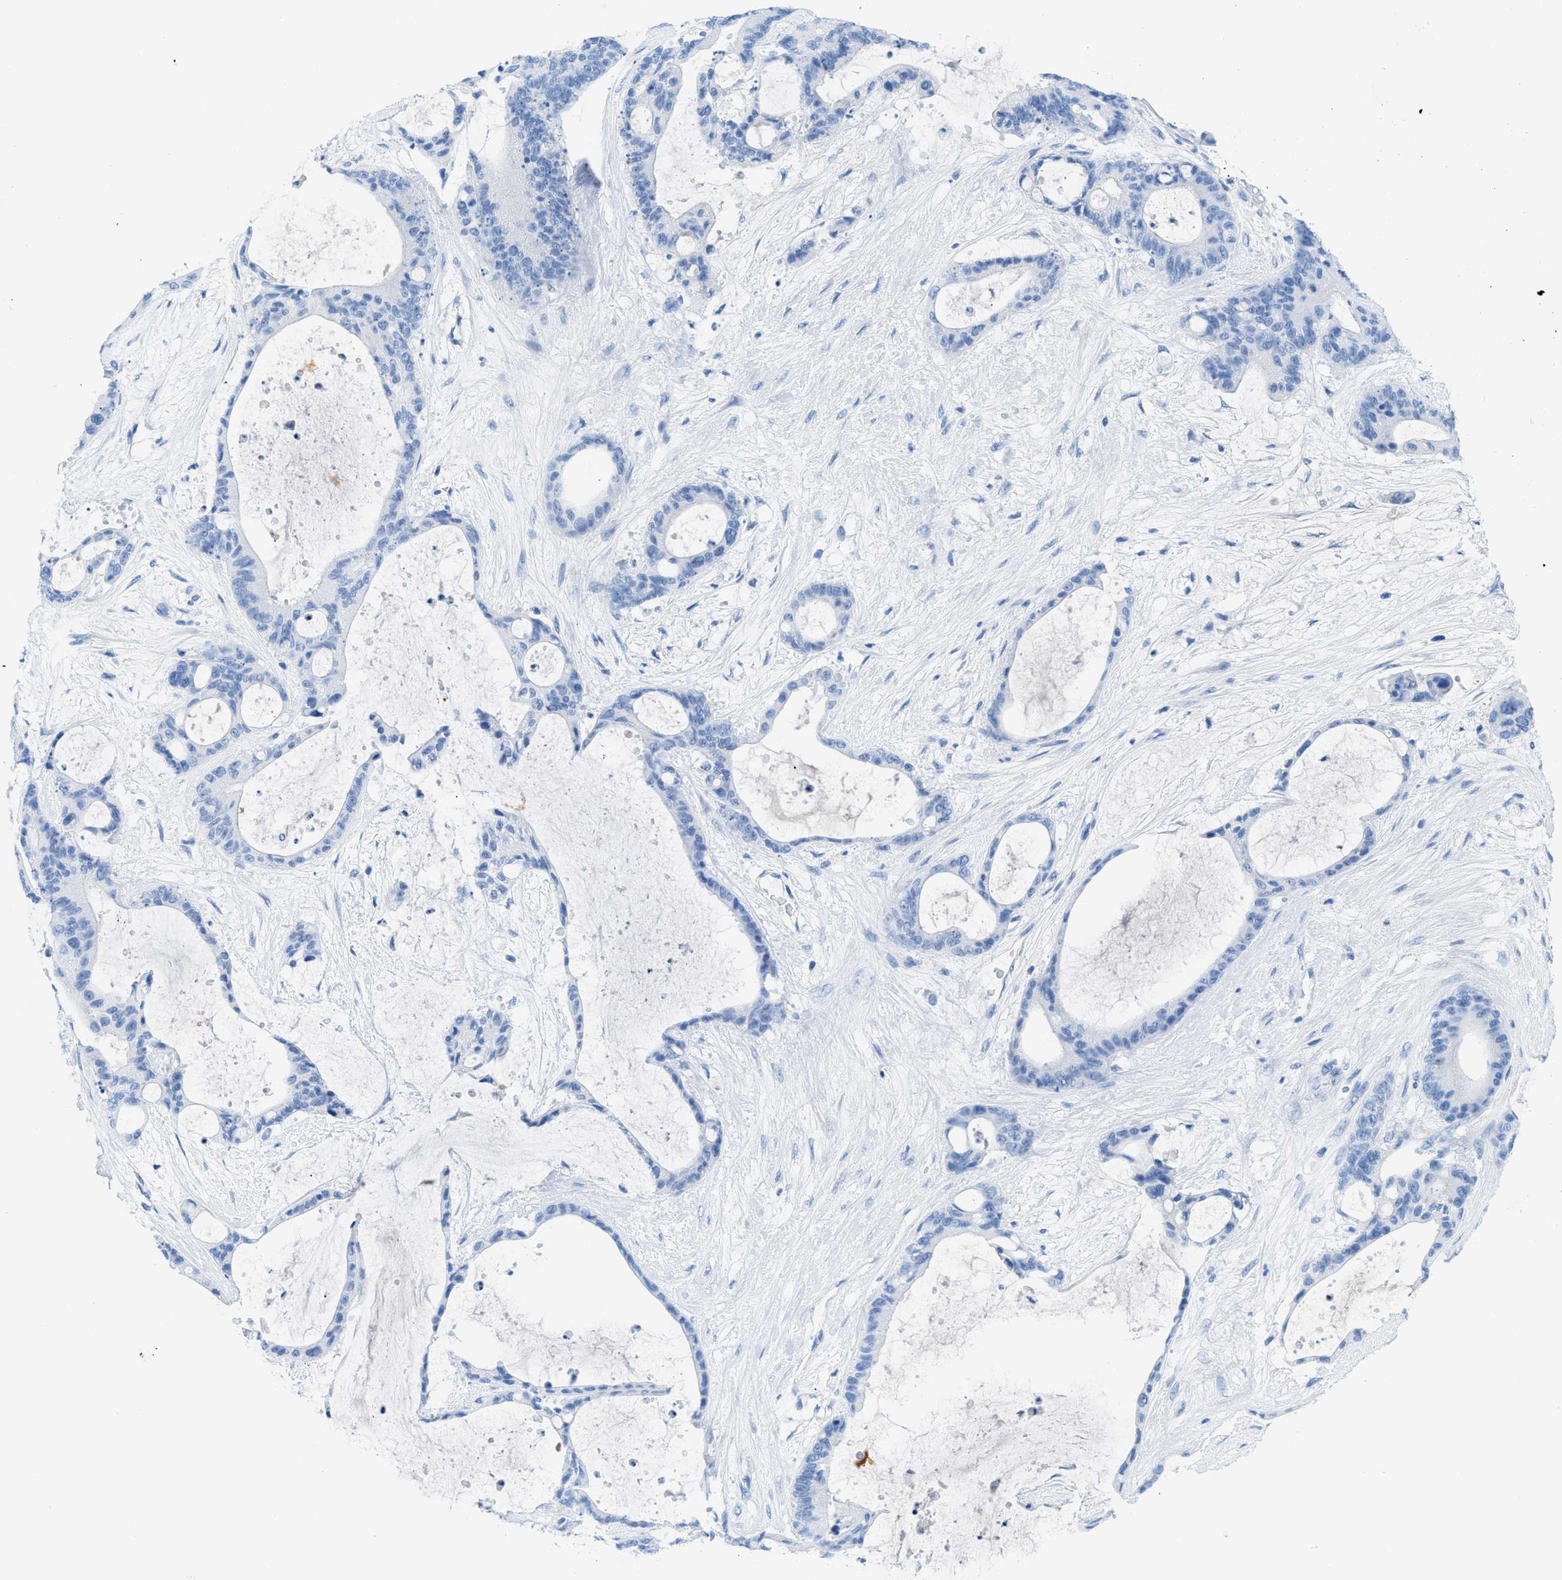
{"staining": {"intensity": "negative", "quantity": "none", "location": "none"}, "tissue": "liver cancer", "cell_type": "Tumor cells", "image_type": "cancer", "snomed": [{"axis": "morphology", "description": "Cholangiocarcinoma"}, {"axis": "topography", "description": "Liver"}], "caption": "A high-resolution photomicrograph shows immunohistochemistry (IHC) staining of cholangiocarcinoma (liver), which exhibits no significant staining in tumor cells.", "gene": "TCL1A", "patient": {"sex": "female", "age": 73}}